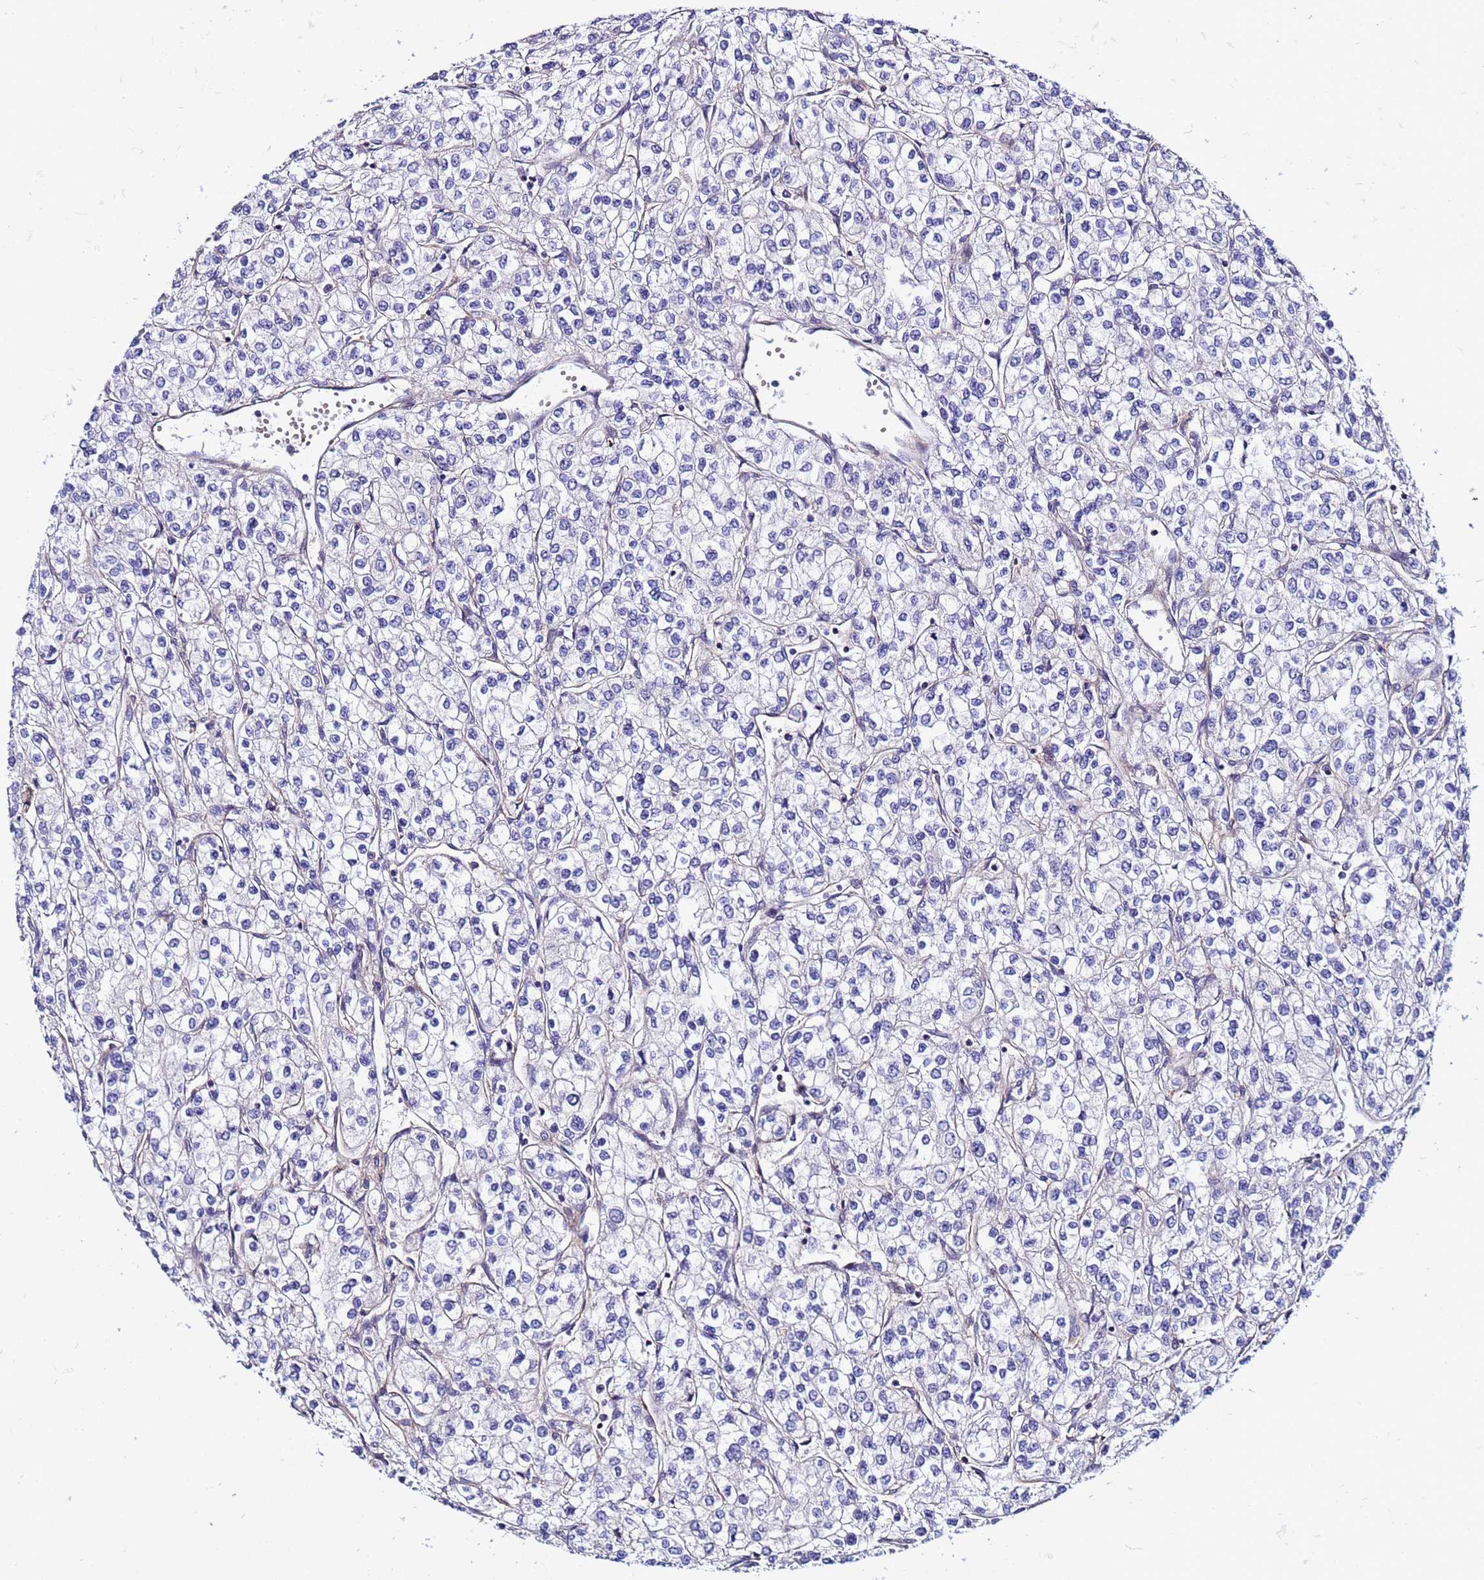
{"staining": {"intensity": "negative", "quantity": "none", "location": "none"}, "tissue": "renal cancer", "cell_type": "Tumor cells", "image_type": "cancer", "snomed": [{"axis": "morphology", "description": "Adenocarcinoma, NOS"}, {"axis": "topography", "description": "Kidney"}], "caption": "Tumor cells are negative for brown protein staining in renal cancer (adenocarcinoma).", "gene": "STK38", "patient": {"sex": "male", "age": 80}}